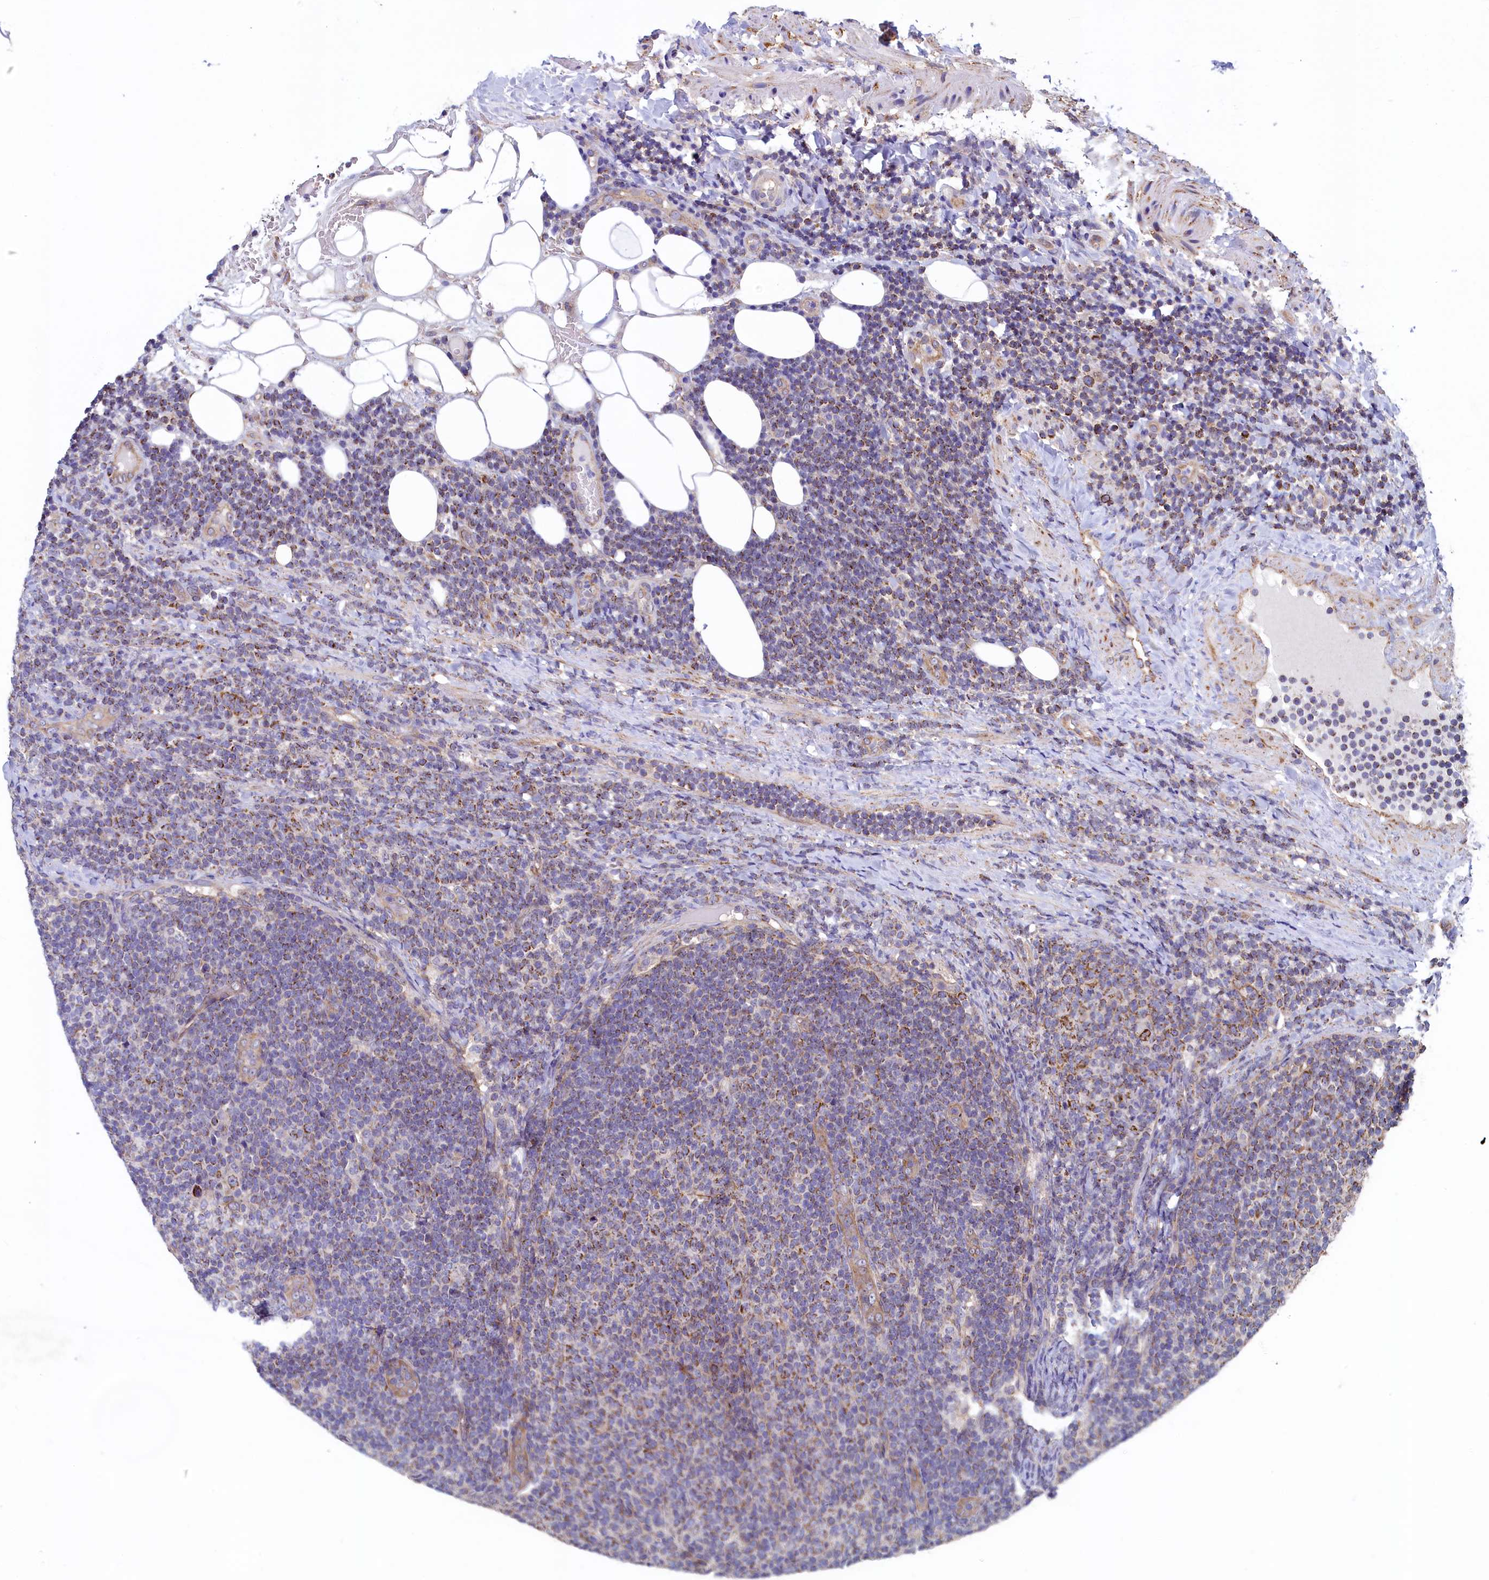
{"staining": {"intensity": "moderate", "quantity": "<25%", "location": "cytoplasmic/membranous"}, "tissue": "lymphoma", "cell_type": "Tumor cells", "image_type": "cancer", "snomed": [{"axis": "morphology", "description": "Malignant lymphoma, non-Hodgkin's type, Low grade"}, {"axis": "topography", "description": "Lymph node"}], "caption": "Tumor cells exhibit moderate cytoplasmic/membranous expression in about <25% of cells in lymphoma.", "gene": "SPATA2L", "patient": {"sex": "male", "age": 66}}